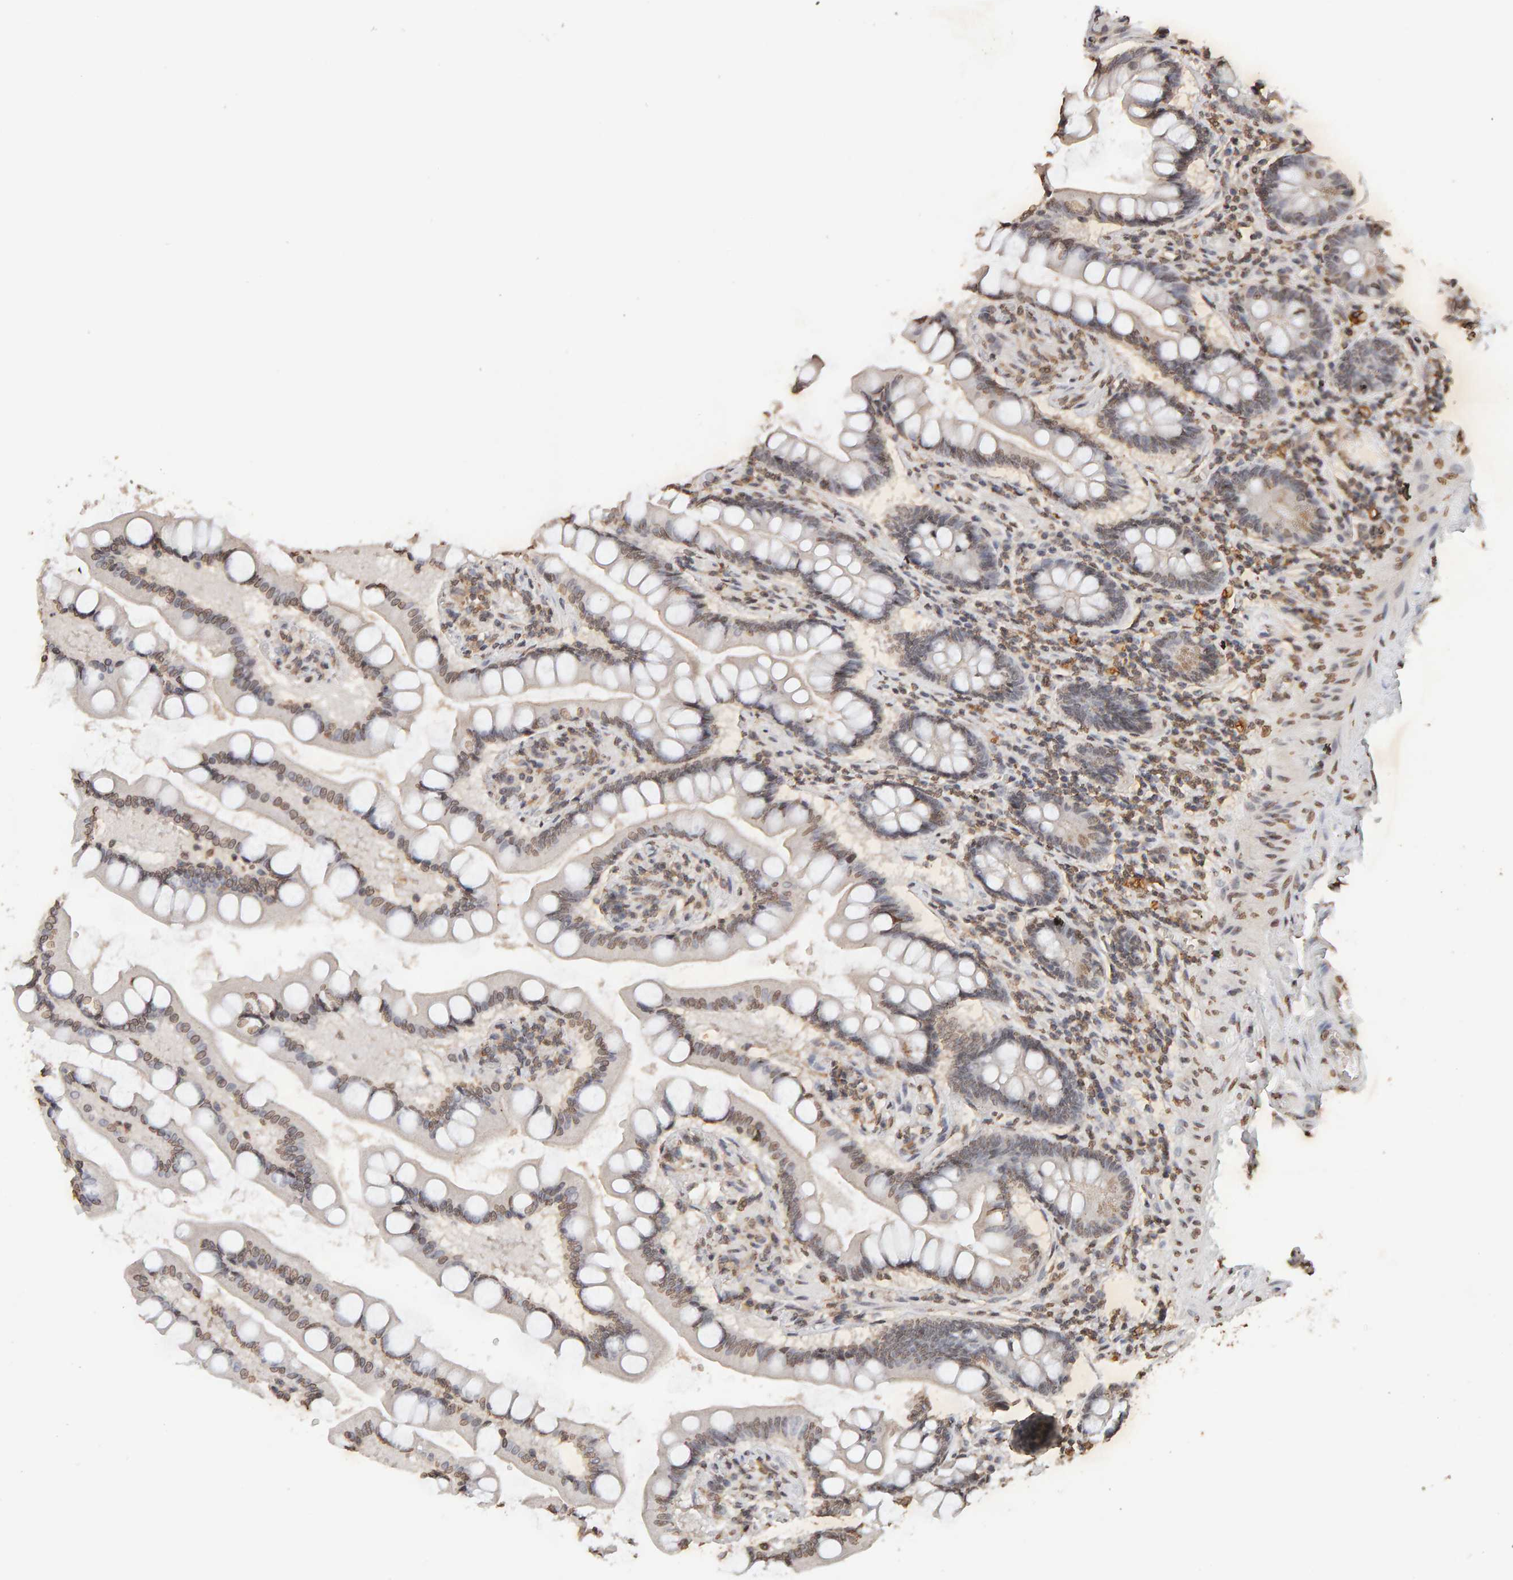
{"staining": {"intensity": "moderate", "quantity": ">75%", "location": "nuclear"}, "tissue": "small intestine", "cell_type": "Glandular cells", "image_type": "normal", "snomed": [{"axis": "morphology", "description": "Normal tissue, NOS"}, {"axis": "topography", "description": "Small intestine"}], "caption": "This histopathology image shows unremarkable small intestine stained with immunohistochemistry to label a protein in brown. The nuclear of glandular cells show moderate positivity for the protein. Nuclei are counter-stained blue.", "gene": "DNAJB5", "patient": {"sex": "male", "age": 41}}